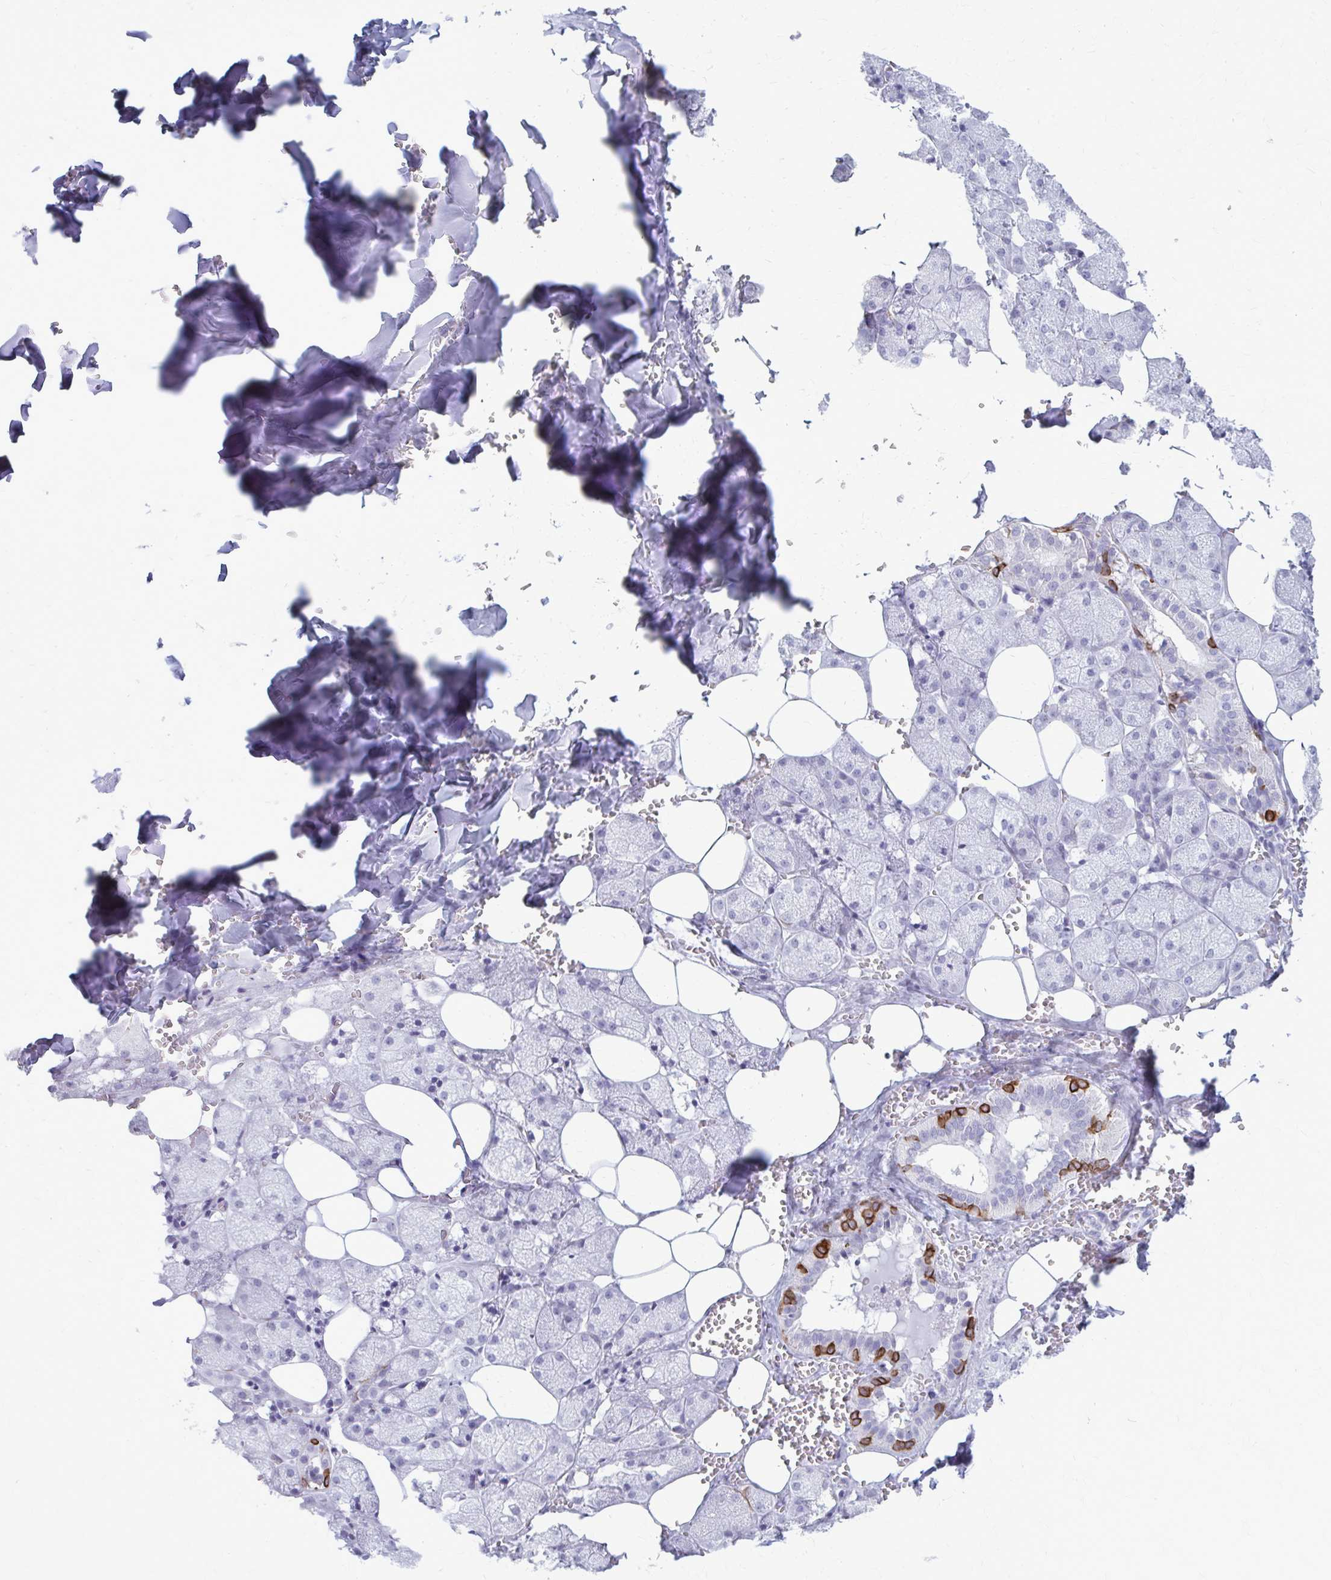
{"staining": {"intensity": "strong", "quantity": "<25%", "location": "cytoplasmic/membranous"}, "tissue": "salivary gland", "cell_type": "Glandular cells", "image_type": "normal", "snomed": [{"axis": "morphology", "description": "Normal tissue, NOS"}, {"axis": "topography", "description": "Salivary gland"}, {"axis": "topography", "description": "Peripheral nerve tissue"}], "caption": "Immunohistochemical staining of unremarkable human salivary gland exhibits medium levels of strong cytoplasmic/membranous expression in about <25% of glandular cells.", "gene": "KRT5", "patient": {"sex": "male", "age": 38}}